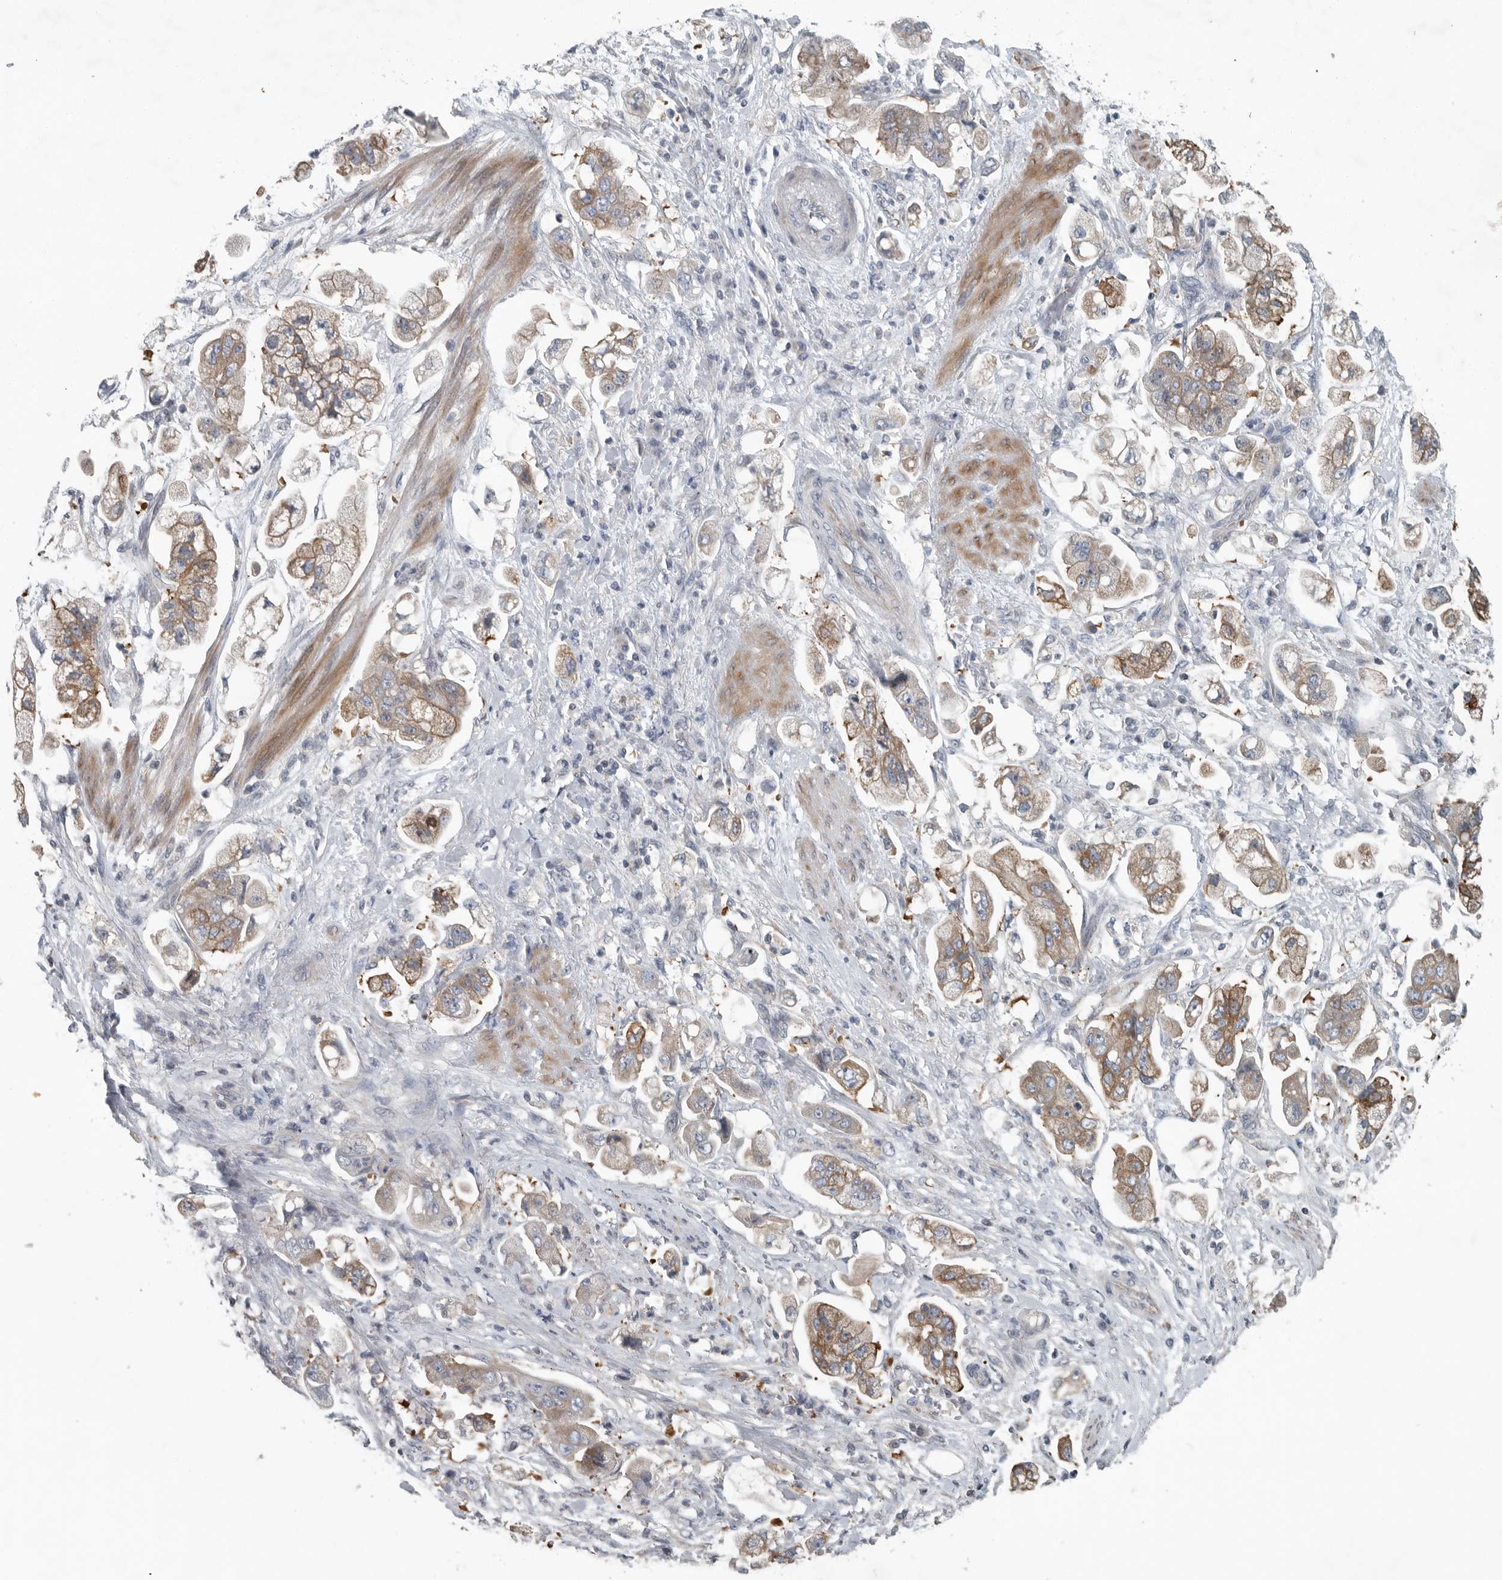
{"staining": {"intensity": "moderate", "quantity": ">75%", "location": "cytoplasmic/membranous"}, "tissue": "stomach cancer", "cell_type": "Tumor cells", "image_type": "cancer", "snomed": [{"axis": "morphology", "description": "Adenocarcinoma, NOS"}, {"axis": "topography", "description": "Stomach"}], "caption": "There is medium levels of moderate cytoplasmic/membranous positivity in tumor cells of stomach cancer (adenocarcinoma), as demonstrated by immunohistochemical staining (brown color).", "gene": "MPP3", "patient": {"sex": "male", "age": 62}}